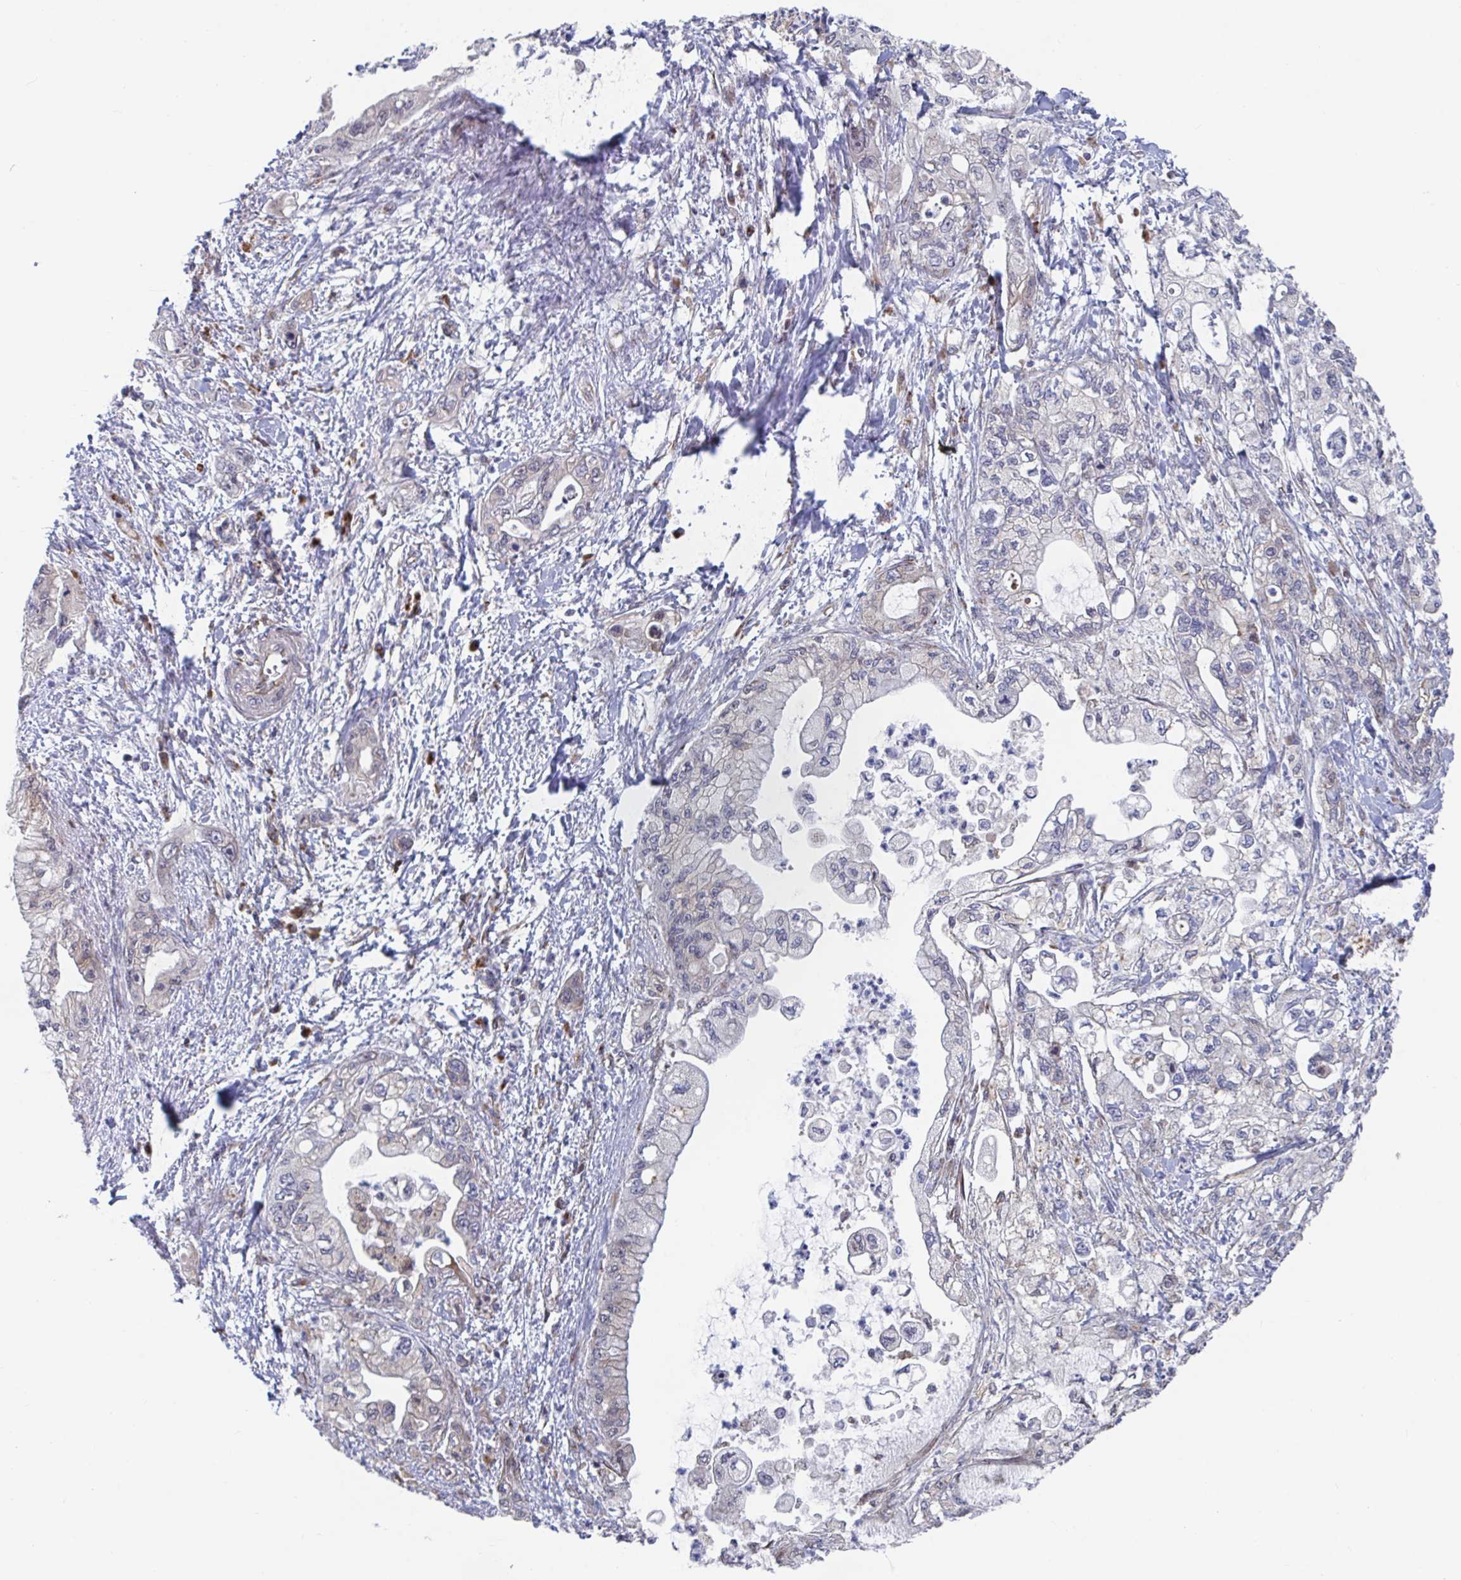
{"staining": {"intensity": "moderate", "quantity": "25%-75%", "location": "cytoplasmic/membranous"}, "tissue": "pancreatic cancer", "cell_type": "Tumor cells", "image_type": "cancer", "snomed": [{"axis": "morphology", "description": "Adenocarcinoma, NOS"}, {"axis": "topography", "description": "Pancreas"}], "caption": "Immunohistochemistry (IHC) micrograph of neoplastic tissue: adenocarcinoma (pancreatic) stained using immunohistochemistry exhibits medium levels of moderate protein expression localized specifically in the cytoplasmic/membranous of tumor cells, appearing as a cytoplasmic/membranous brown color.", "gene": "FJX1", "patient": {"sex": "male", "age": 61}}